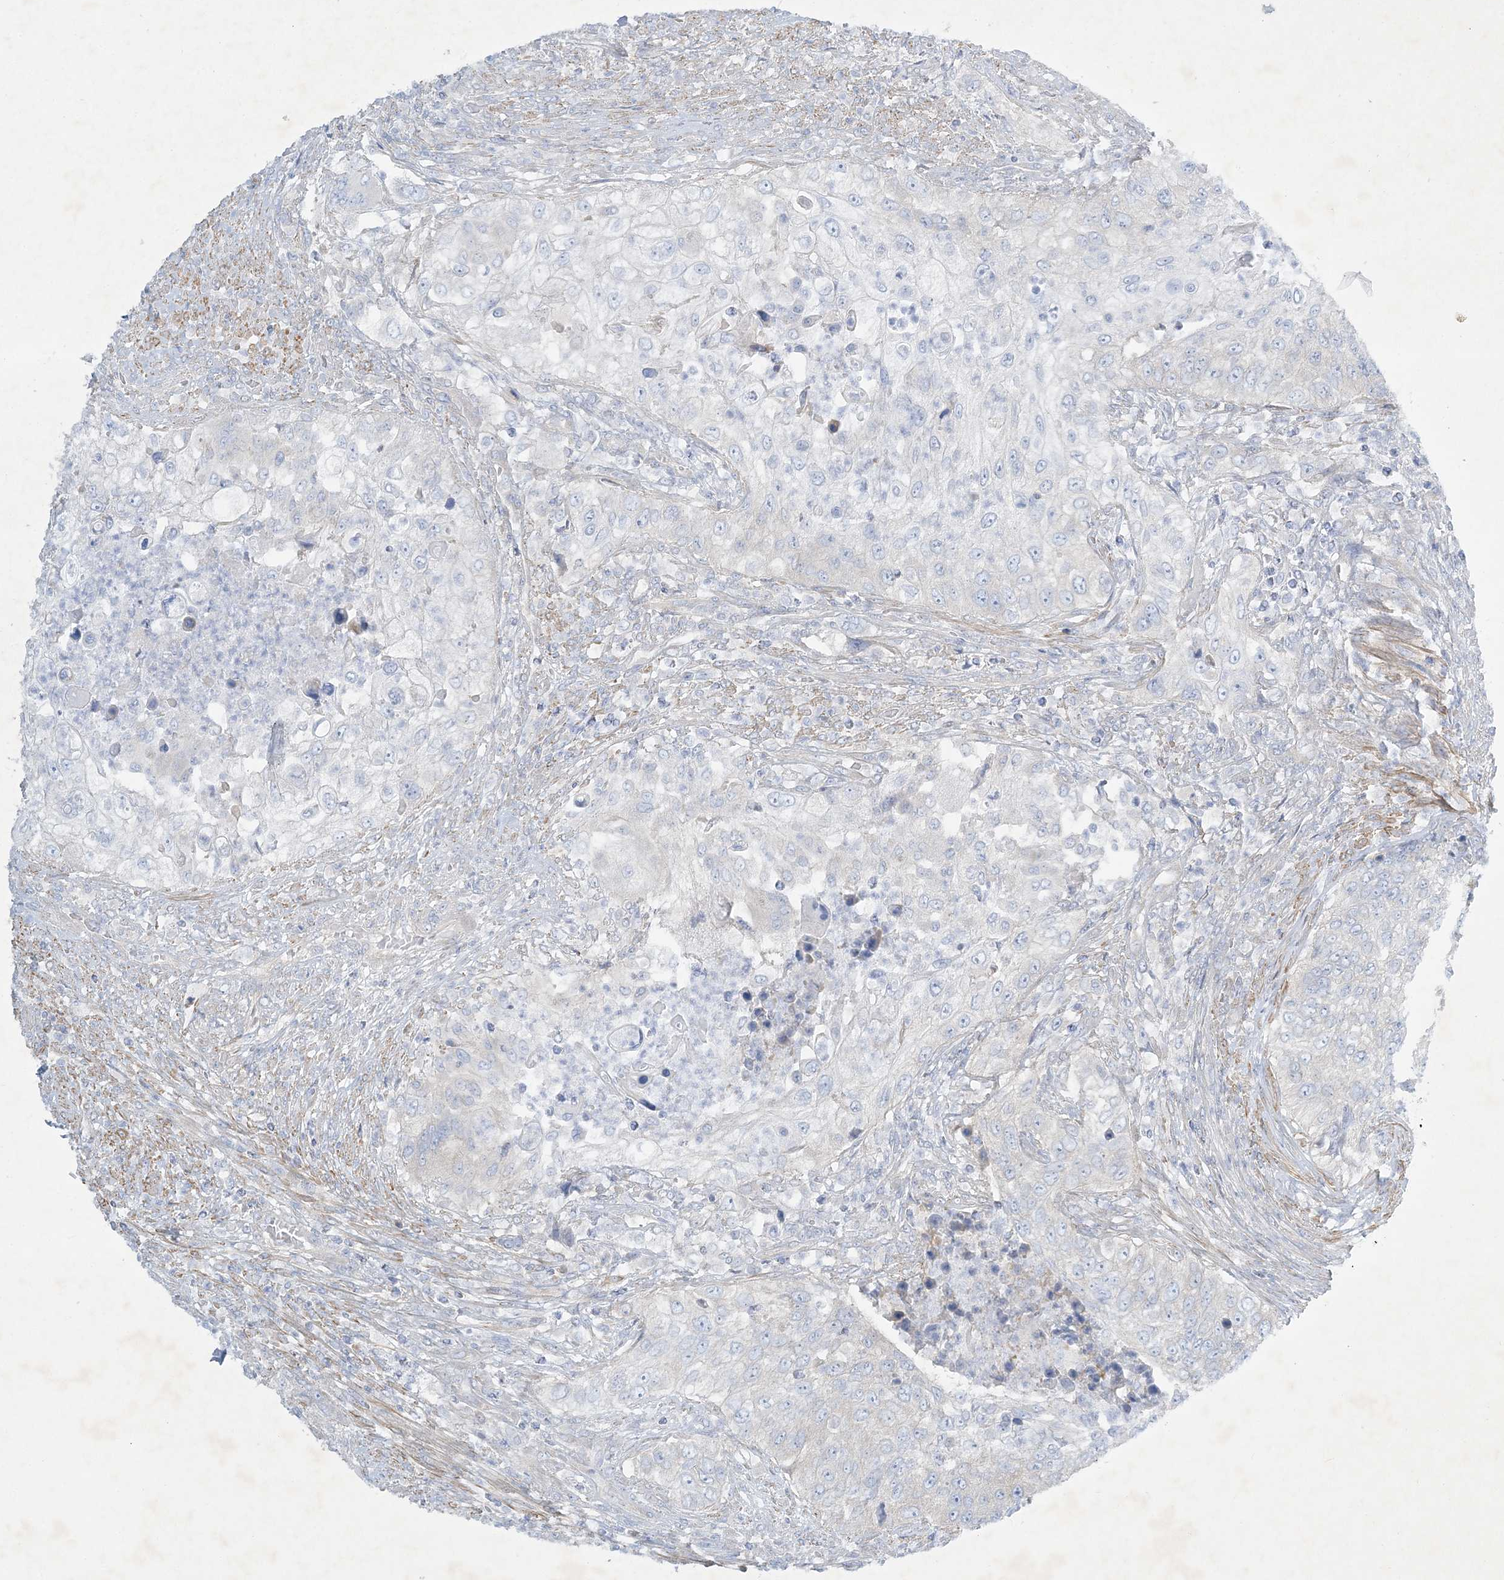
{"staining": {"intensity": "negative", "quantity": "none", "location": "none"}, "tissue": "urothelial cancer", "cell_type": "Tumor cells", "image_type": "cancer", "snomed": [{"axis": "morphology", "description": "Urothelial carcinoma, High grade"}, {"axis": "topography", "description": "Urinary bladder"}], "caption": "High-grade urothelial carcinoma was stained to show a protein in brown. There is no significant positivity in tumor cells.", "gene": "FARSB", "patient": {"sex": "female", "age": 60}}